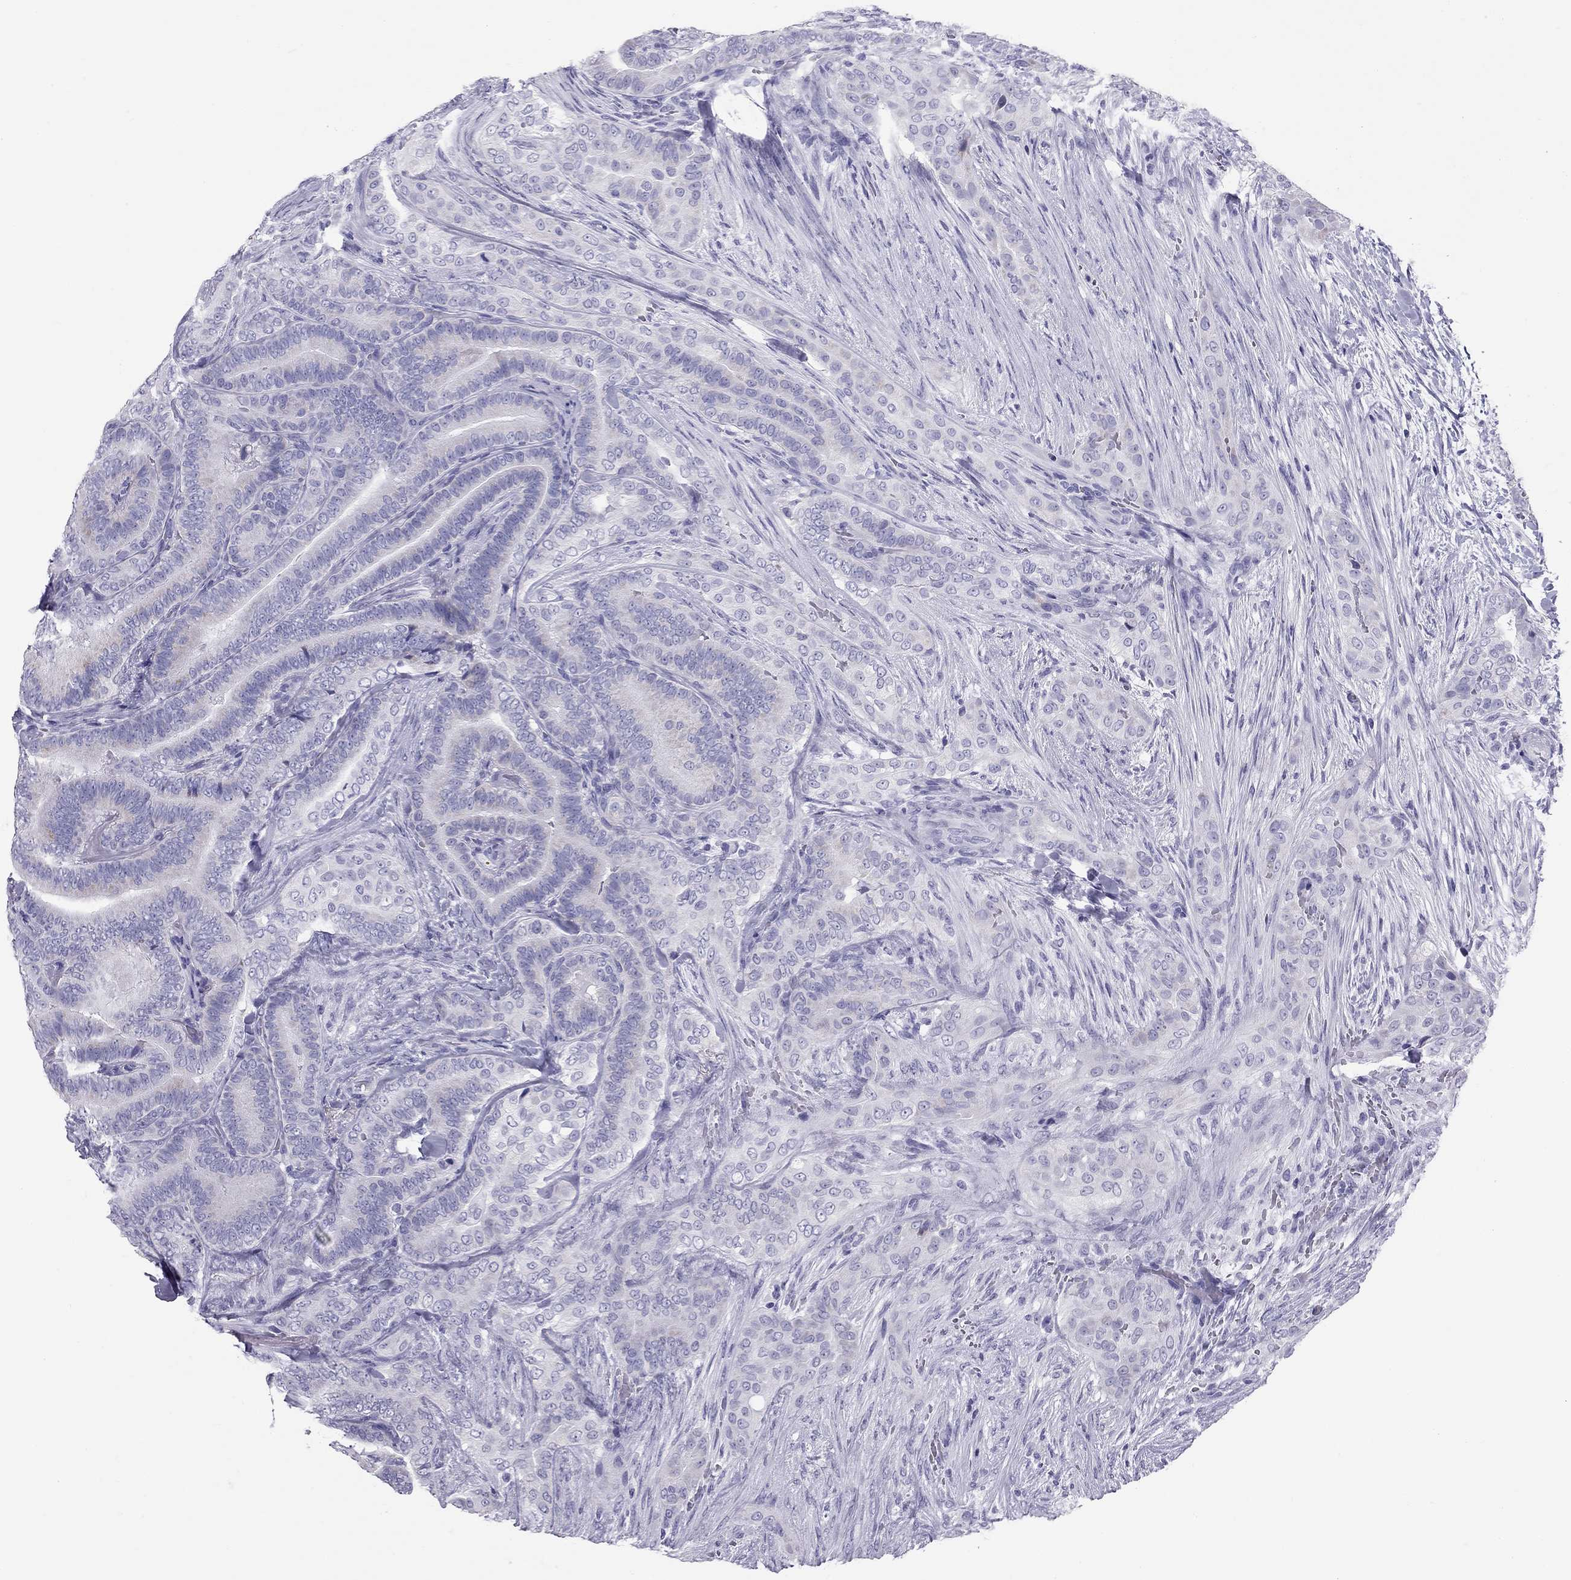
{"staining": {"intensity": "negative", "quantity": "none", "location": "none"}, "tissue": "thyroid cancer", "cell_type": "Tumor cells", "image_type": "cancer", "snomed": [{"axis": "morphology", "description": "Papillary adenocarcinoma, NOS"}, {"axis": "topography", "description": "Thyroid gland"}], "caption": "This is an immunohistochemistry image of thyroid cancer (papillary adenocarcinoma). There is no expression in tumor cells.", "gene": "TRPM3", "patient": {"sex": "male", "age": 61}}